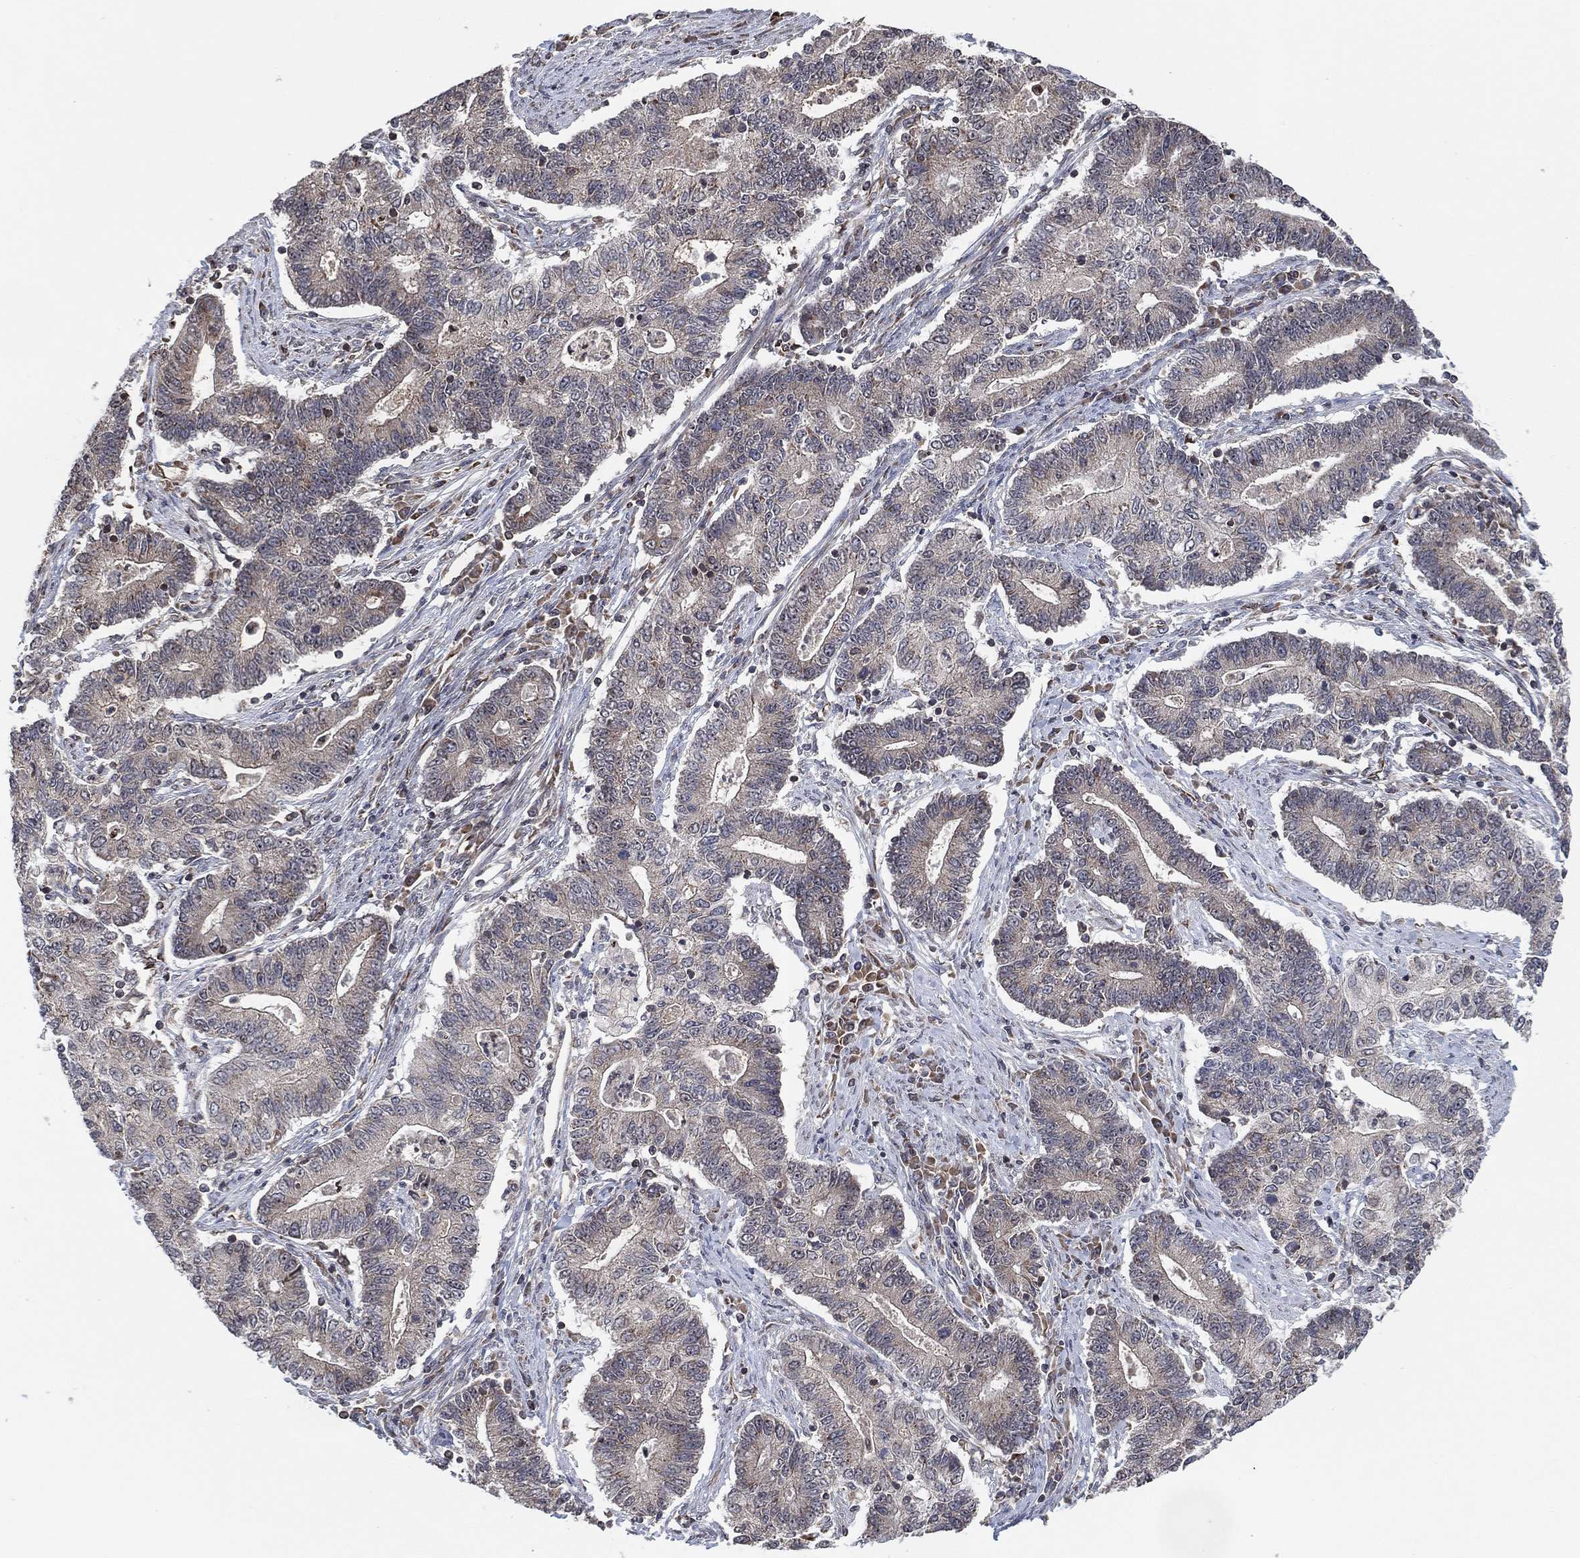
{"staining": {"intensity": "weak", "quantity": "<25%", "location": "cytoplasmic/membranous"}, "tissue": "endometrial cancer", "cell_type": "Tumor cells", "image_type": "cancer", "snomed": [{"axis": "morphology", "description": "Adenocarcinoma, NOS"}, {"axis": "topography", "description": "Uterus"}, {"axis": "topography", "description": "Endometrium"}], "caption": "This is an immunohistochemistry micrograph of human adenocarcinoma (endometrial). There is no staining in tumor cells.", "gene": "TMCO1", "patient": {"sex": "female", "age": 54}}